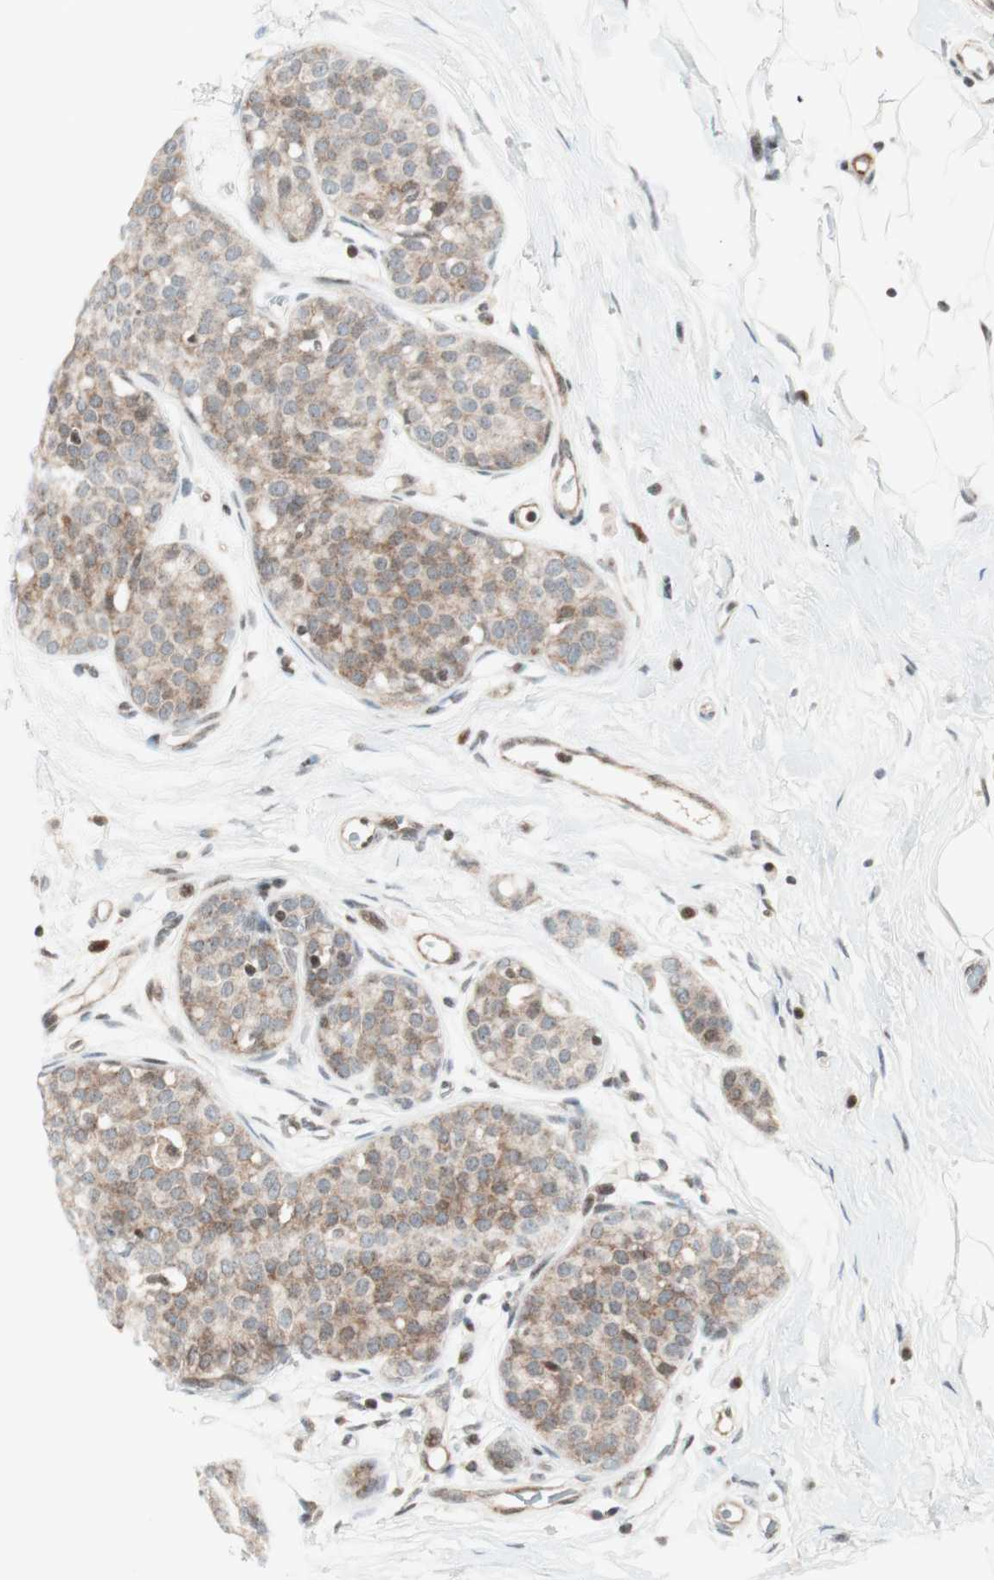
{"staining": {"intensity": "weak", "quantity": ">75%", "location": "cytoplasmic/membranous"}, "tissue": "breast cancer", "cell_type": "Tumor cells", "image_type": "cancer", "snomed": [{"axis": "morphology", "description": "Lobular carcinoma, in situ"}, {"axis": "morphology", "description": "Lobular carcinoma"}, {"axis": "topography", "description": "Breast"}], "caption": "Immunohistochemistry (IHC) photomicrograph of neoplastic tissue: human breast cancer (lobular carcinoma in situ) stained using IHC exhibits low levels of weak protein expression localized specifically in the cytoplasmic/membranous of tumor cells, appearing as a cytoplasmic/membranous brown color.", "gene": "TPT1", "patient": {"sex": "female", "age": 41}}